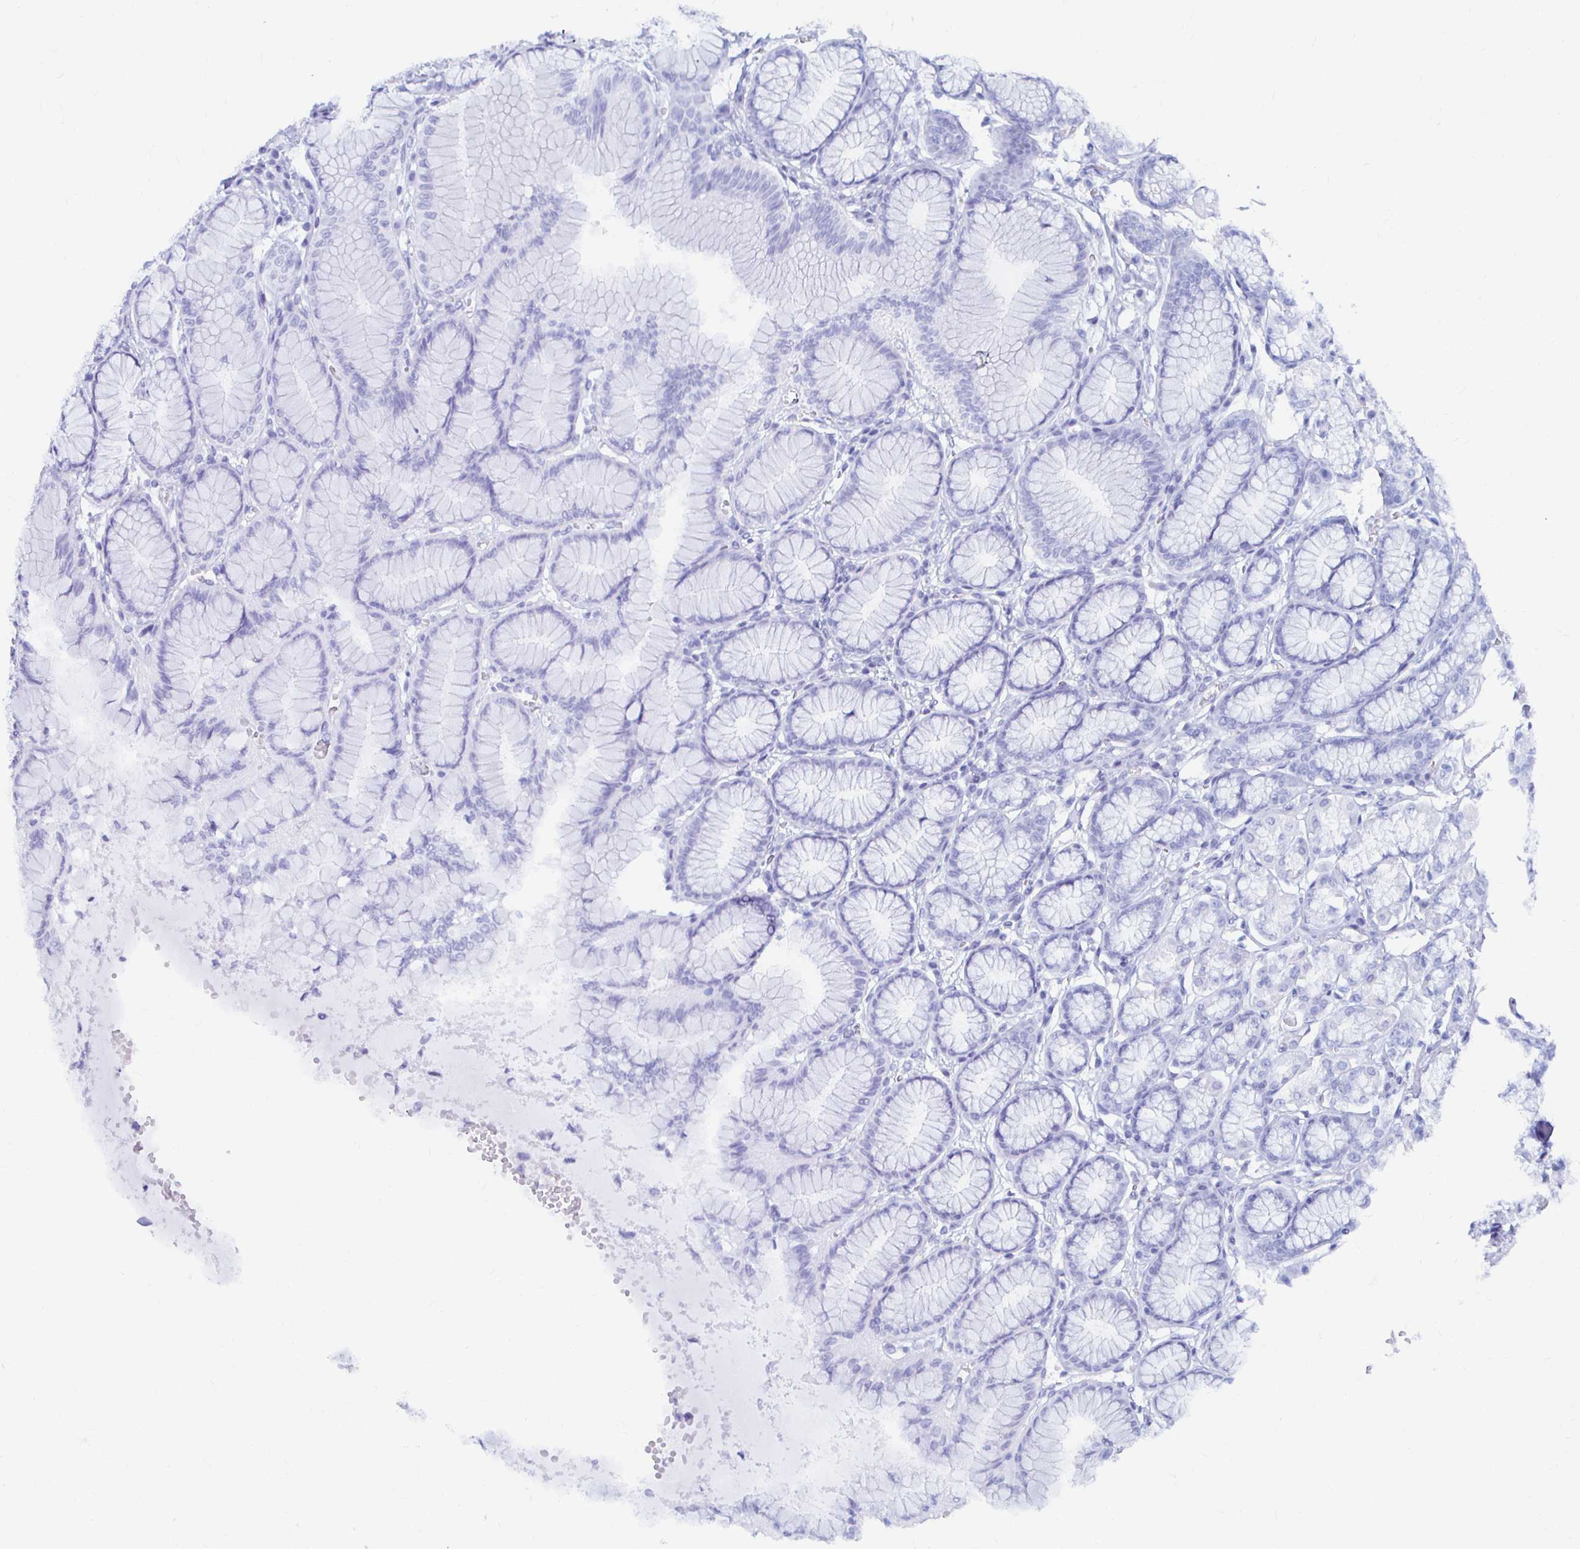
{"staining": {"intensity": "negative", "quantity": "none", "location": "none"}, "tissue": "stomach", "cell_type": "Glandular cells", "image_type": "normal", "snomed": [{"axis": "morphology", "description": "Normal tissue, NOS"}, {"axis": "topography", "description": "Stomach"}, {"axis": "topography", "description": "Stomach, lower"}], "caption": "Stomach was stained to show a protein in brown. There is no significant staining in glandular cells. Brightfield microscopy of immunohistochemistry (IHC) stained with DAB (brown) and hematoxylin (blue), captured at high magnification.", "gene": "CAPN11", "patient": {"sex": "male", "age": 76}}